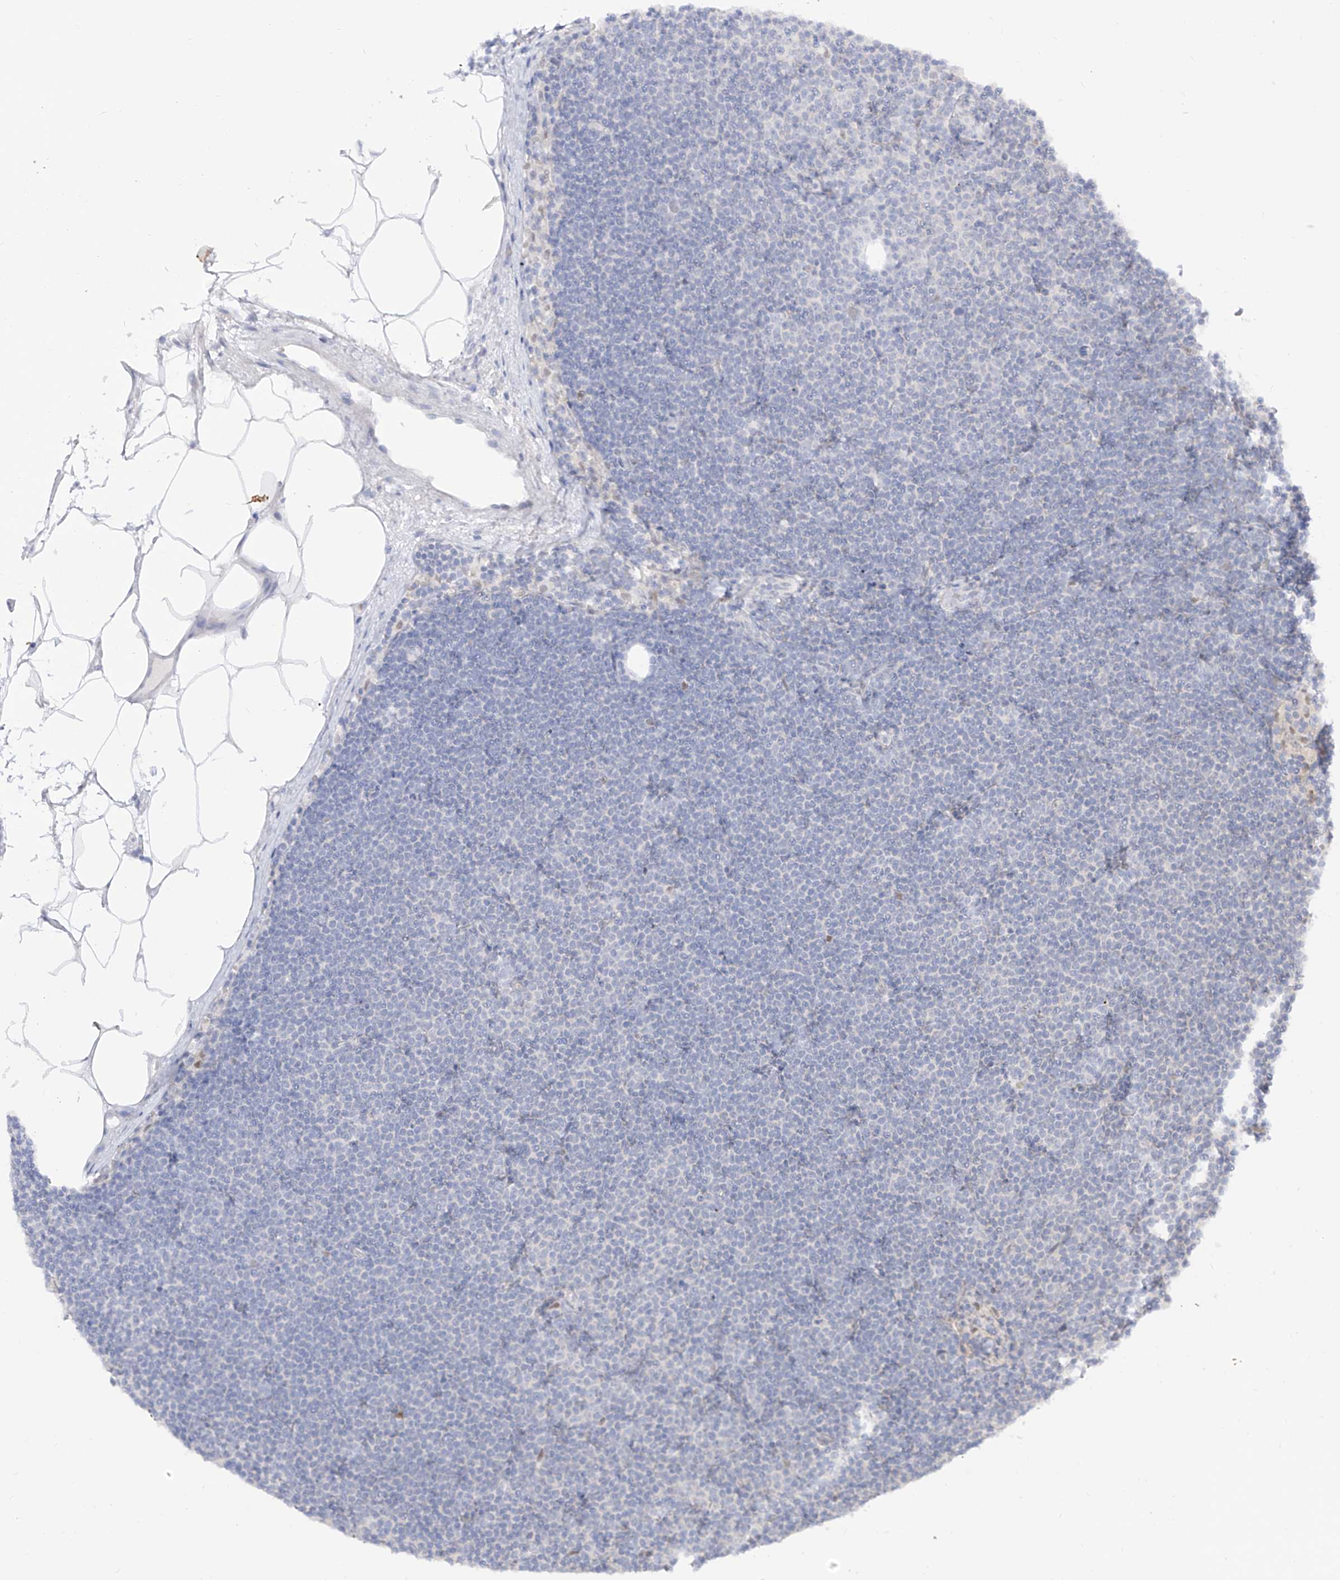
{"staining": {"intensity": "negative", "quantity": "none", "location": "none"}, "tissue": "lymphoma", "cell_type": "Tumor cells", "image_type": "cancer", "snomed": [{"axis": "morphology", "description": "Malignant lymphoma, non-Hodgkin's type, Low grade"}, {"axis": "topography", "description": "Lymph node"}], "caption": "Immunohistochemical staining of lymphoma demonstrates no significant positivity in tumor cells.", "gene": "DMKN", "patient": {"sex": "female", "age": 53}}